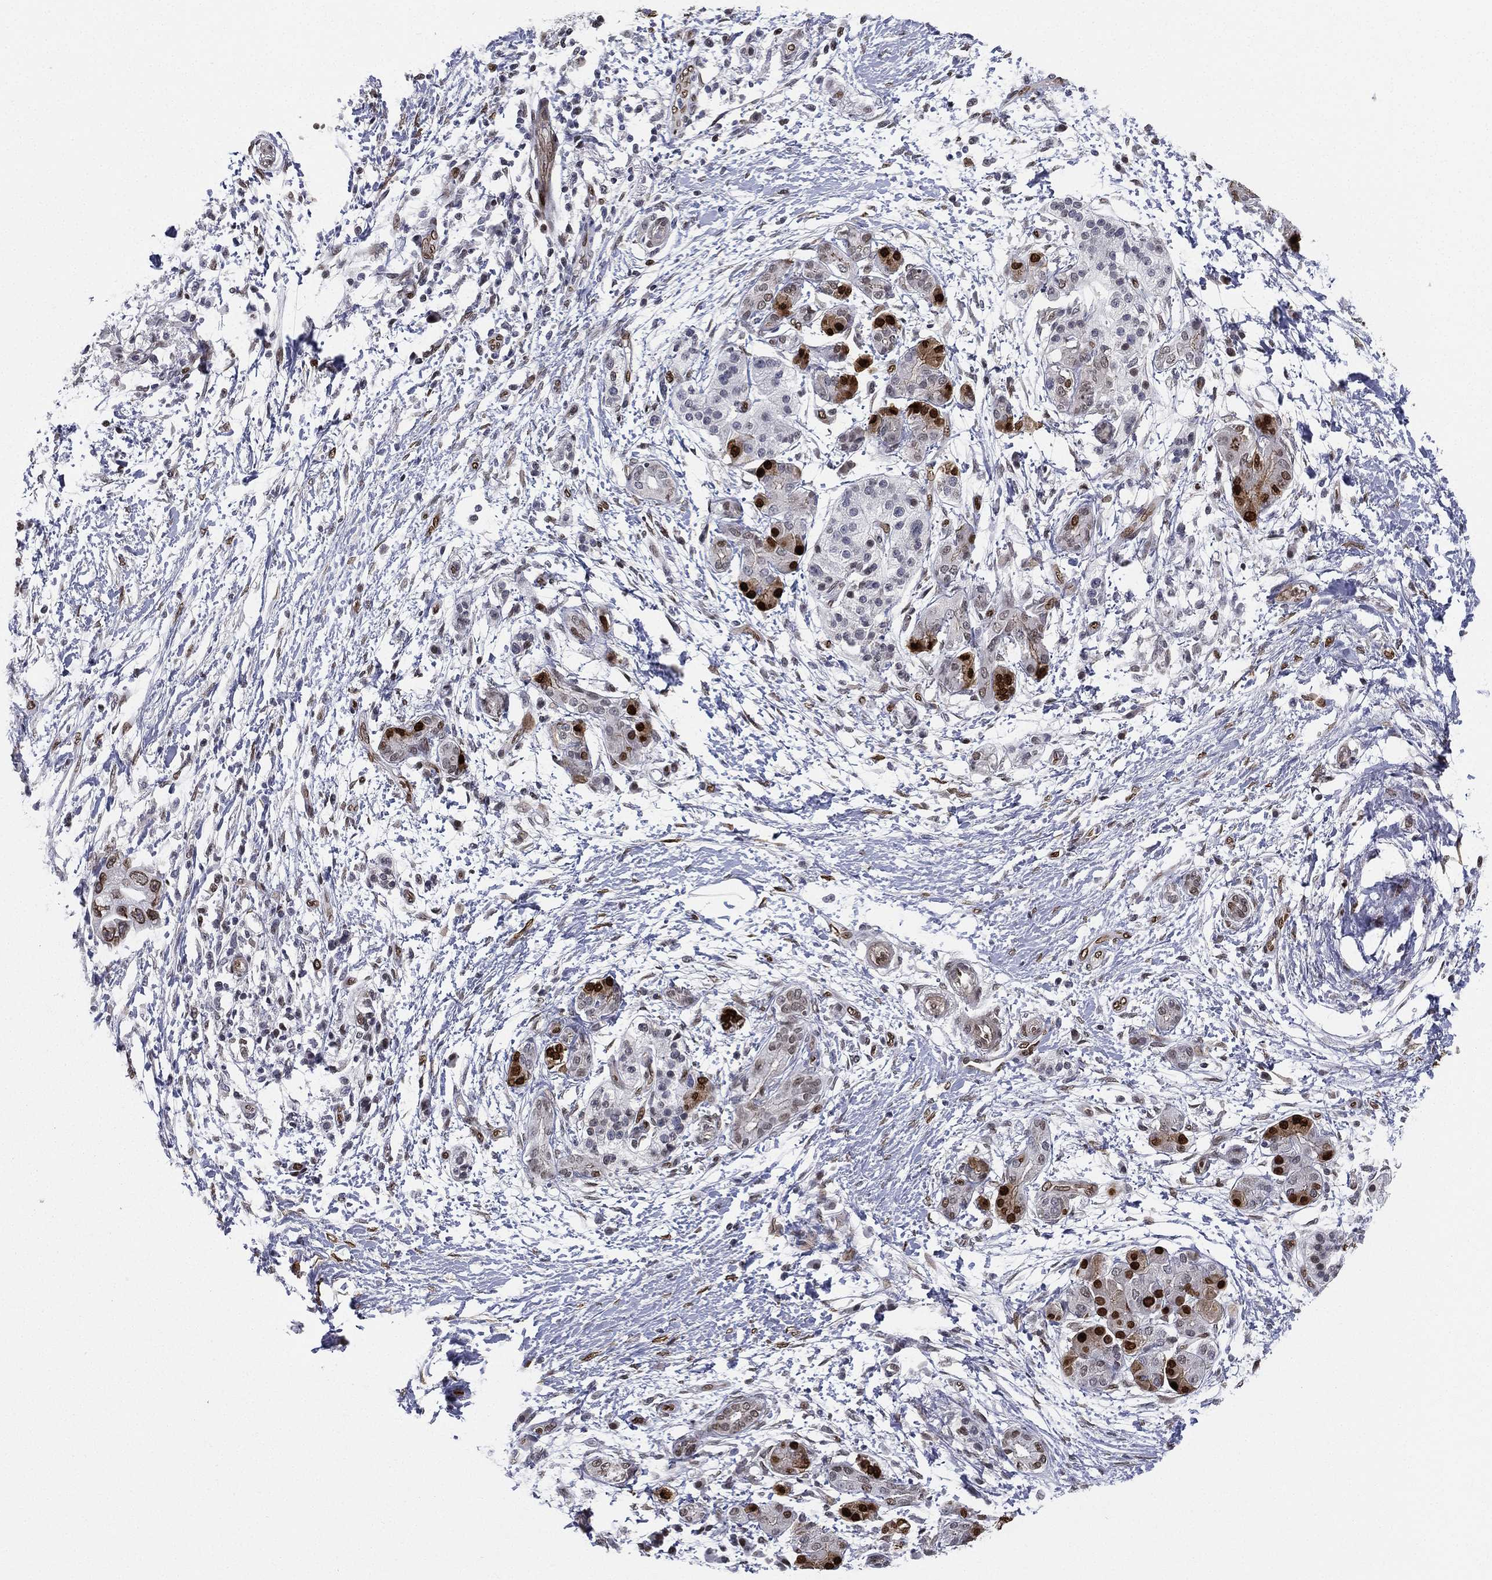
{"staining": {"intensity": "strong", "quantity": "<25%", "location": "nuclear"}, "tissue": "pancreatic cancer", "cell_type": "Tumor cells", "image_type": "cancer", "snomed": [{"axis": "morphology", "description": "Adenocarcinoma, NOS"}, {"axis": "topography", "description": "Pancreas"}], "caption": "There is medium levels of strong nuclear expression in tumor cells of pancreatic adenocarcinoma, as demonstrated by immunohistochemical staining (brown color).", "gene": "LMNB1", "patient": {"sex": "female", "age": 72}}